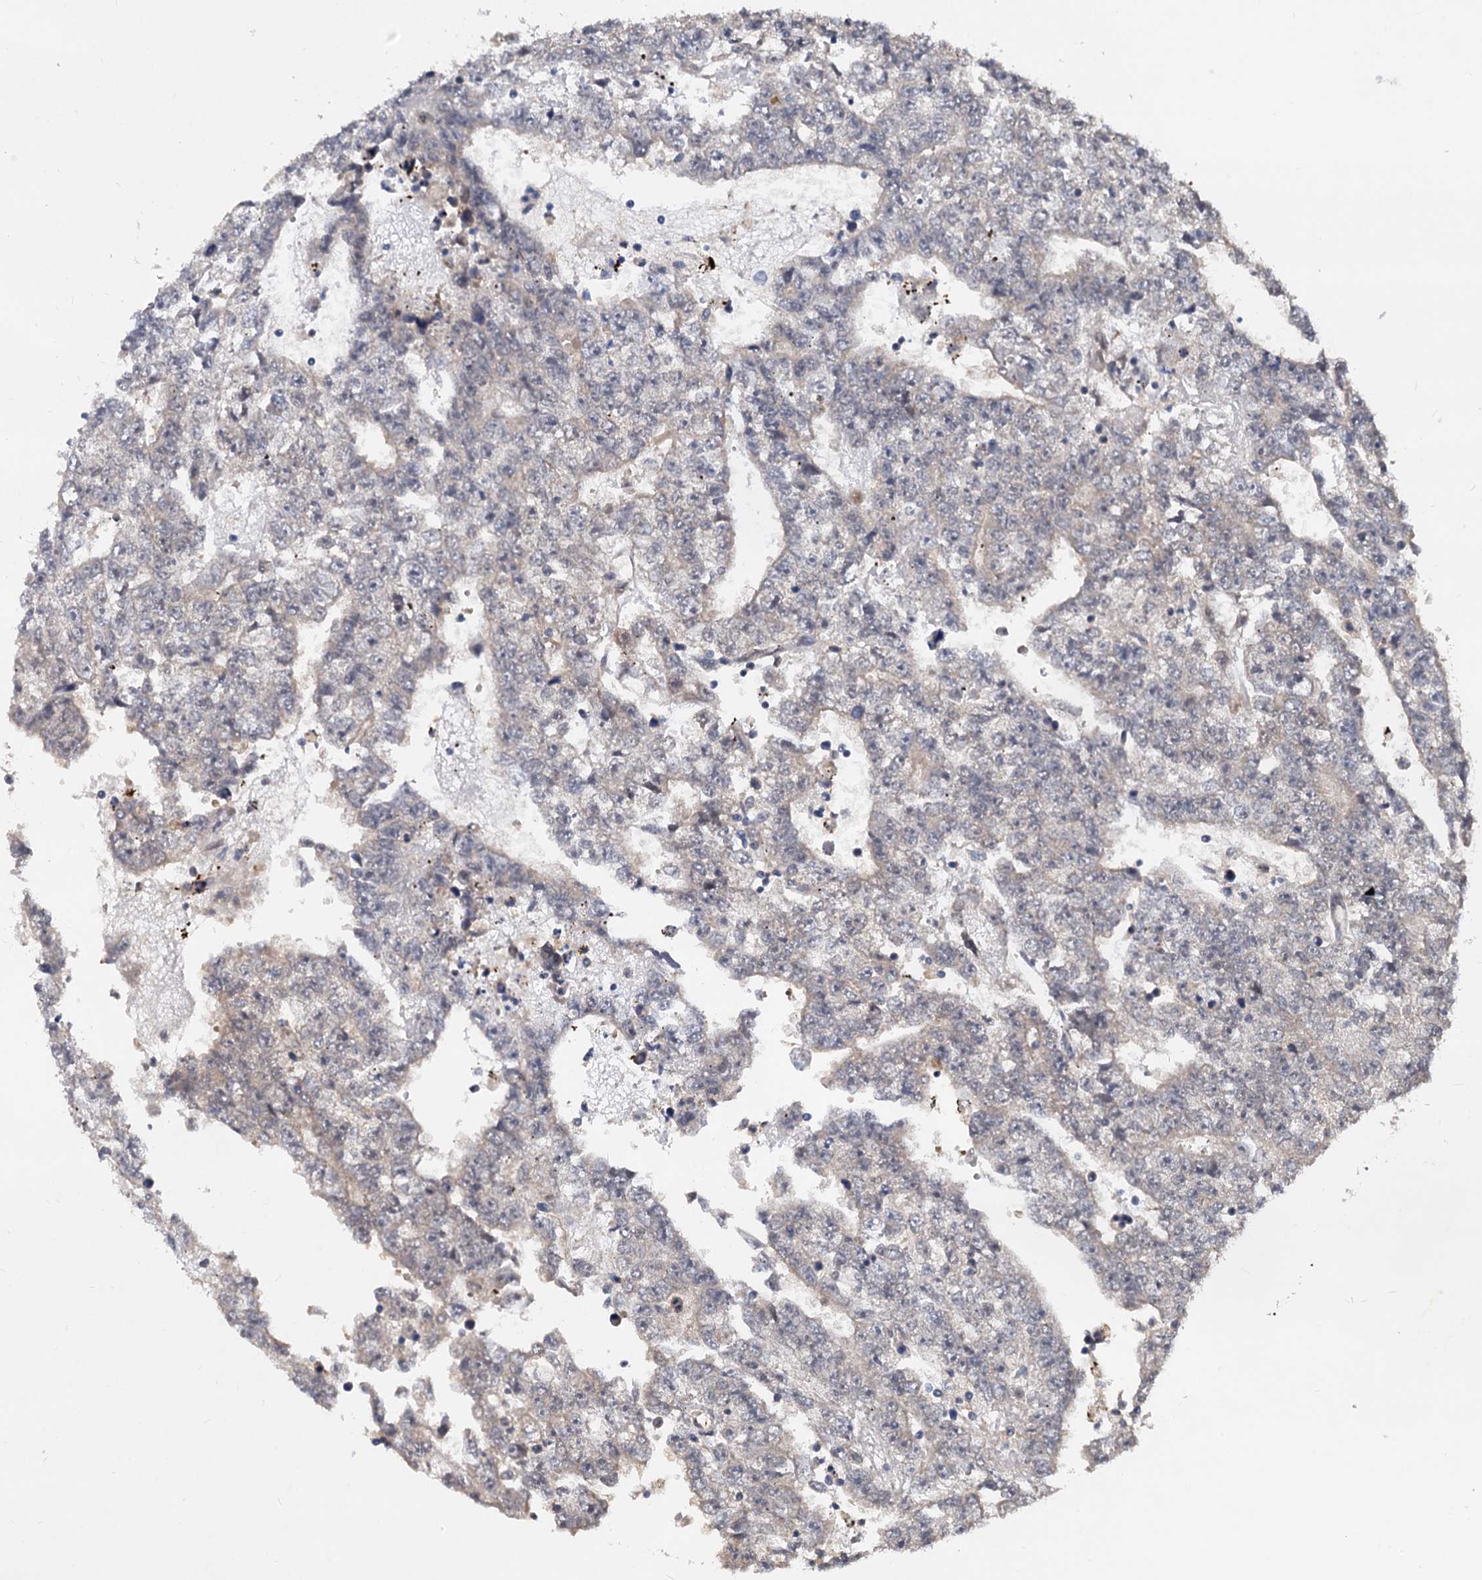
{"staining": {"intensity": "negative", "quantity": "none", "location": "none"}, "tissue": "testis cancer", "cell_type": "Tumor cells", "image_type": "cancer", "snomed": [{"axis": "morphology", "description": "Carcinoma, Embryonal, NOS"}, {"axis": "topography", "description": "Testis"}], "caption": "An immunohistochemistry (IHC) image of testis embryonal carcinoma is shown. There is no staining in tumor cells of testis embryonal carcinoma.", "gene": "PSMD4", "patient": {"sex": "male", "age": 25}}